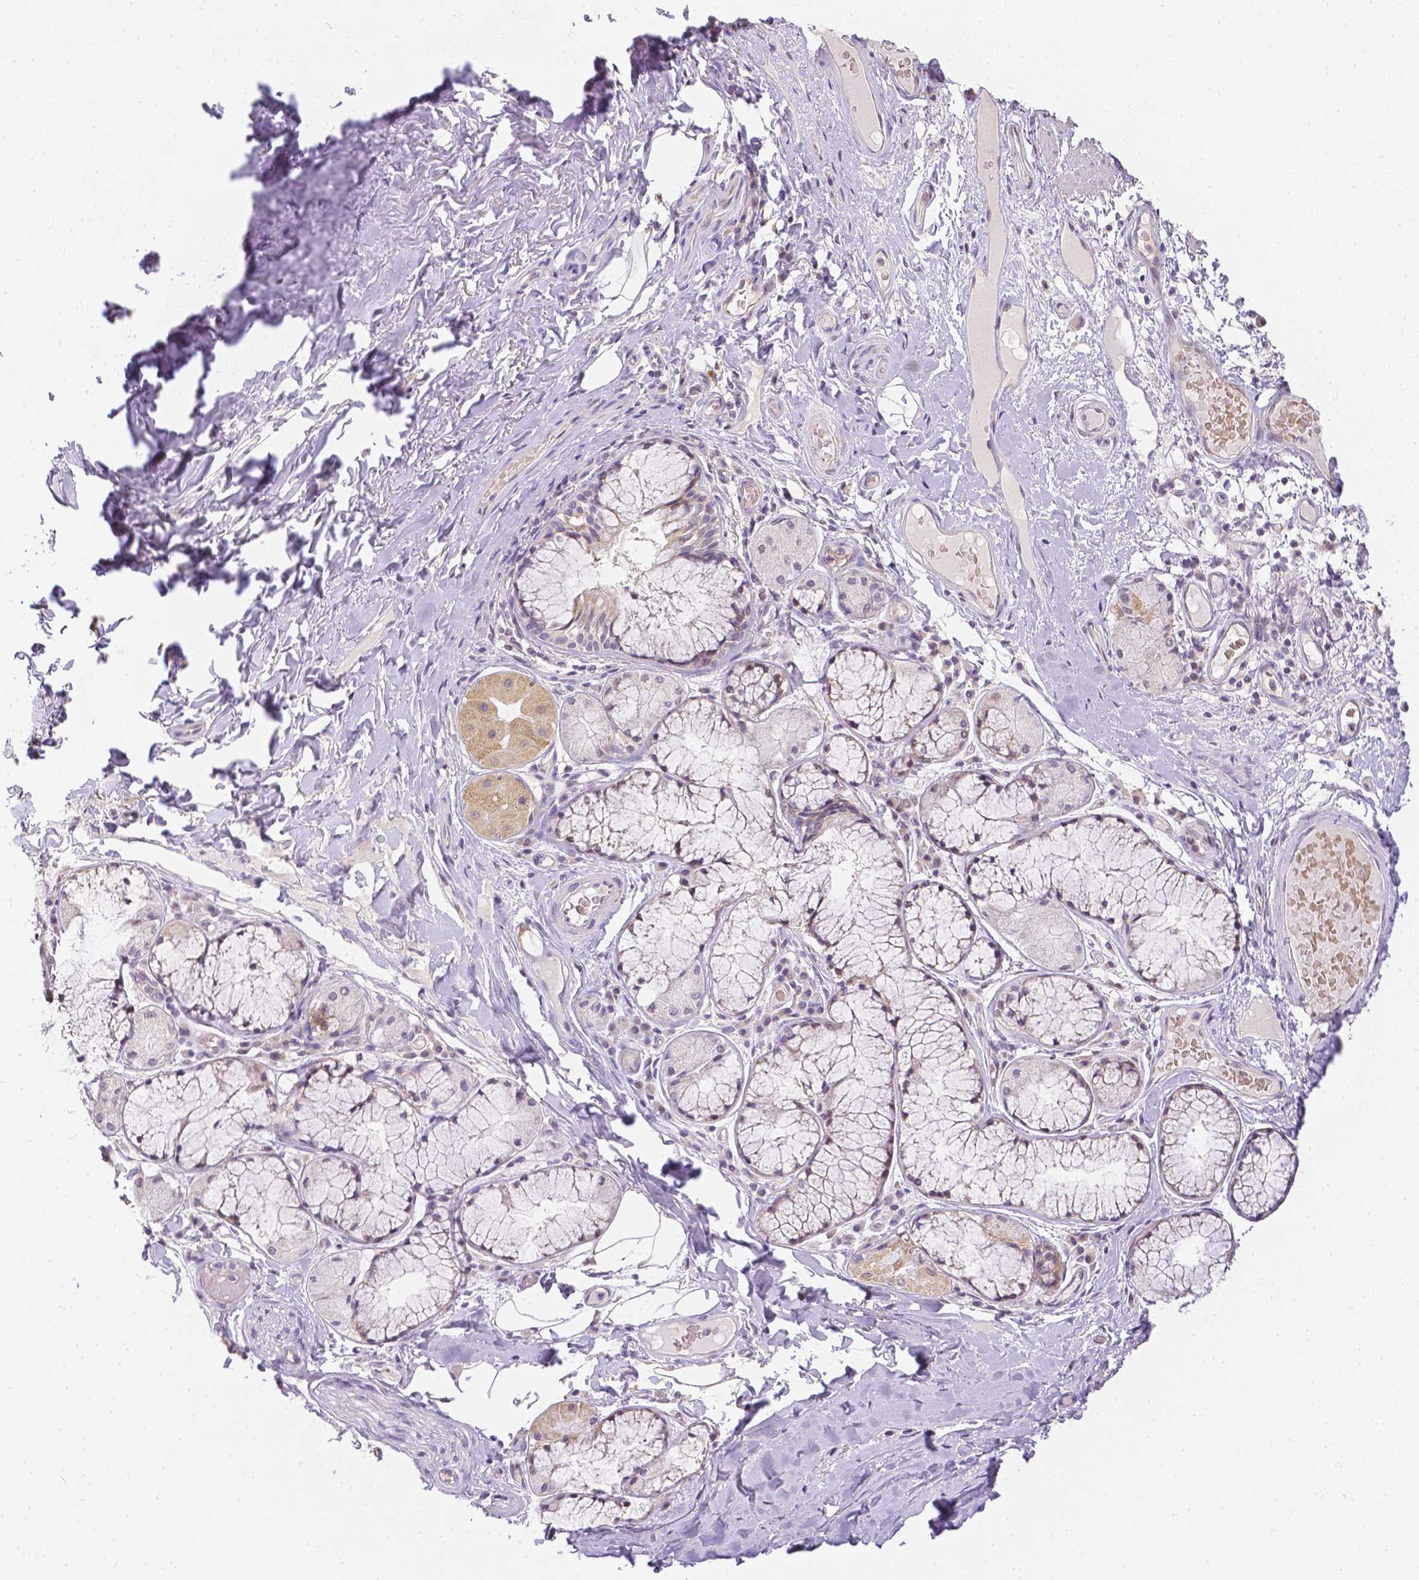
{"staining": {"intensity": "weak", "quantity": "<25%", "location": "cytoplasmic/membranous,nuclear"}, "tissue": "adipose tissue", "cell_type": "Adipocytes", "image_type": "normal", "snomed": [{"axis": "morphology", "description": "Normal tissue, NOS"}, {"axis": "topography", "description": "Cartilage tissue"}, {"axis": "topography", "description": "Bronchus"}], "caption": "Immunohistochemistry (IHC) of benign human adipose tissue shows no expression in adipocytes. (Immunohistochemistry, brightfield microscopy, high magnification).", "gene": "ZNF280B", "patient": {"sex": "male", "age": 64}}